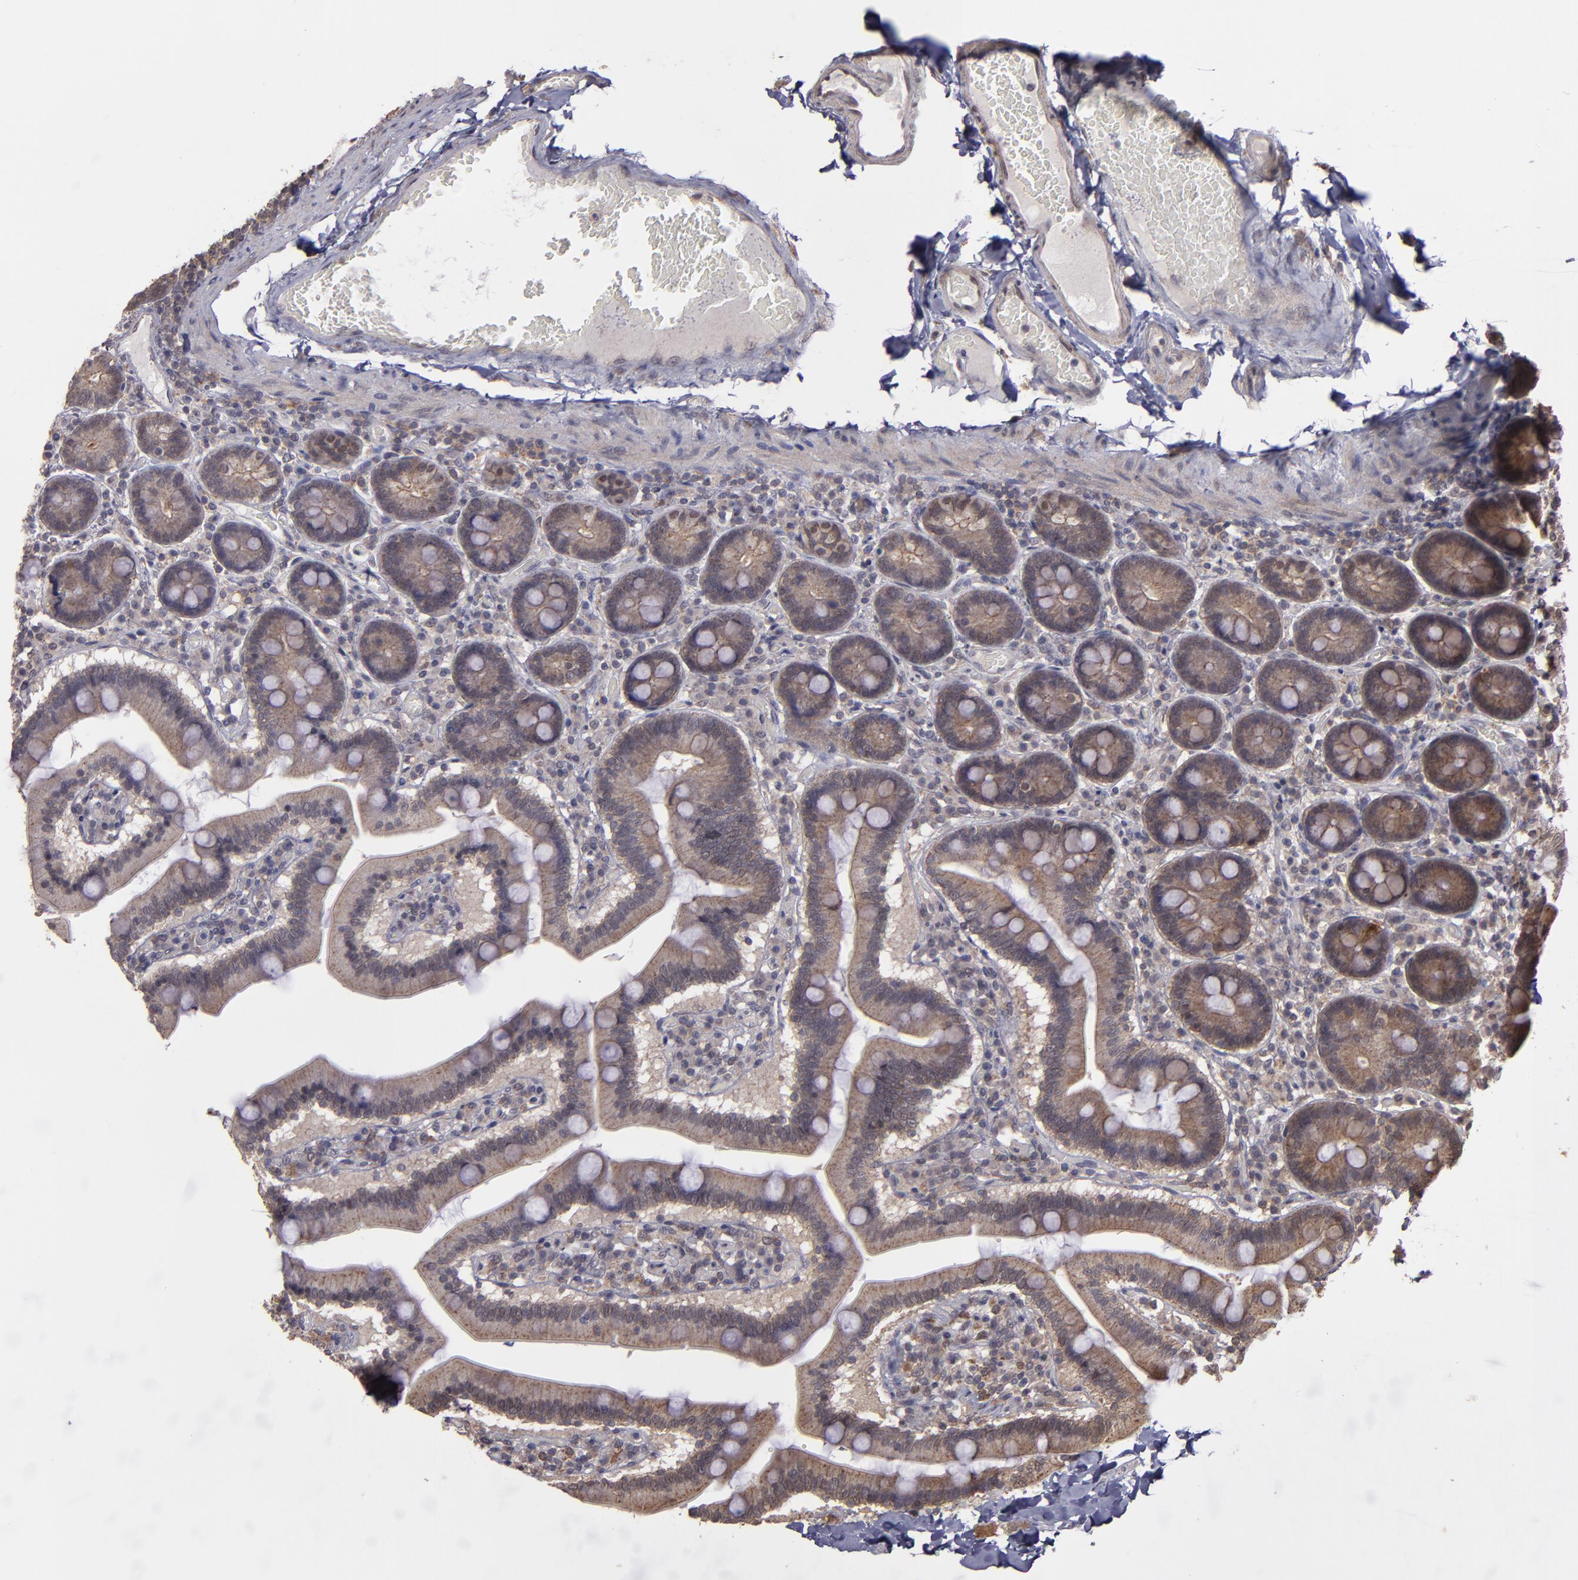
{"staining": {"intensity": "moderate", "quantity": ">75%", "location": "cytoplasmic/membranous,nuclear"}, "tissue": "duodenum", "cell_type": "Glandular cells", "image_type": "normal", "snomed": [{"axis": "morphology", "description": "Normal tissue, NOS"}, {"axis": "topography", "description": "Duodenum"}], "caption": "Duodenum stained for a protein demonstrates moderate cytoplasmic/membranous,nuclear positivity in glandular cells. (brown staining indicates protein expression, while blue staining denotes nuclei).", "gene": "SIPA1L1", "patient": {"sex": "male", "age": 66}}